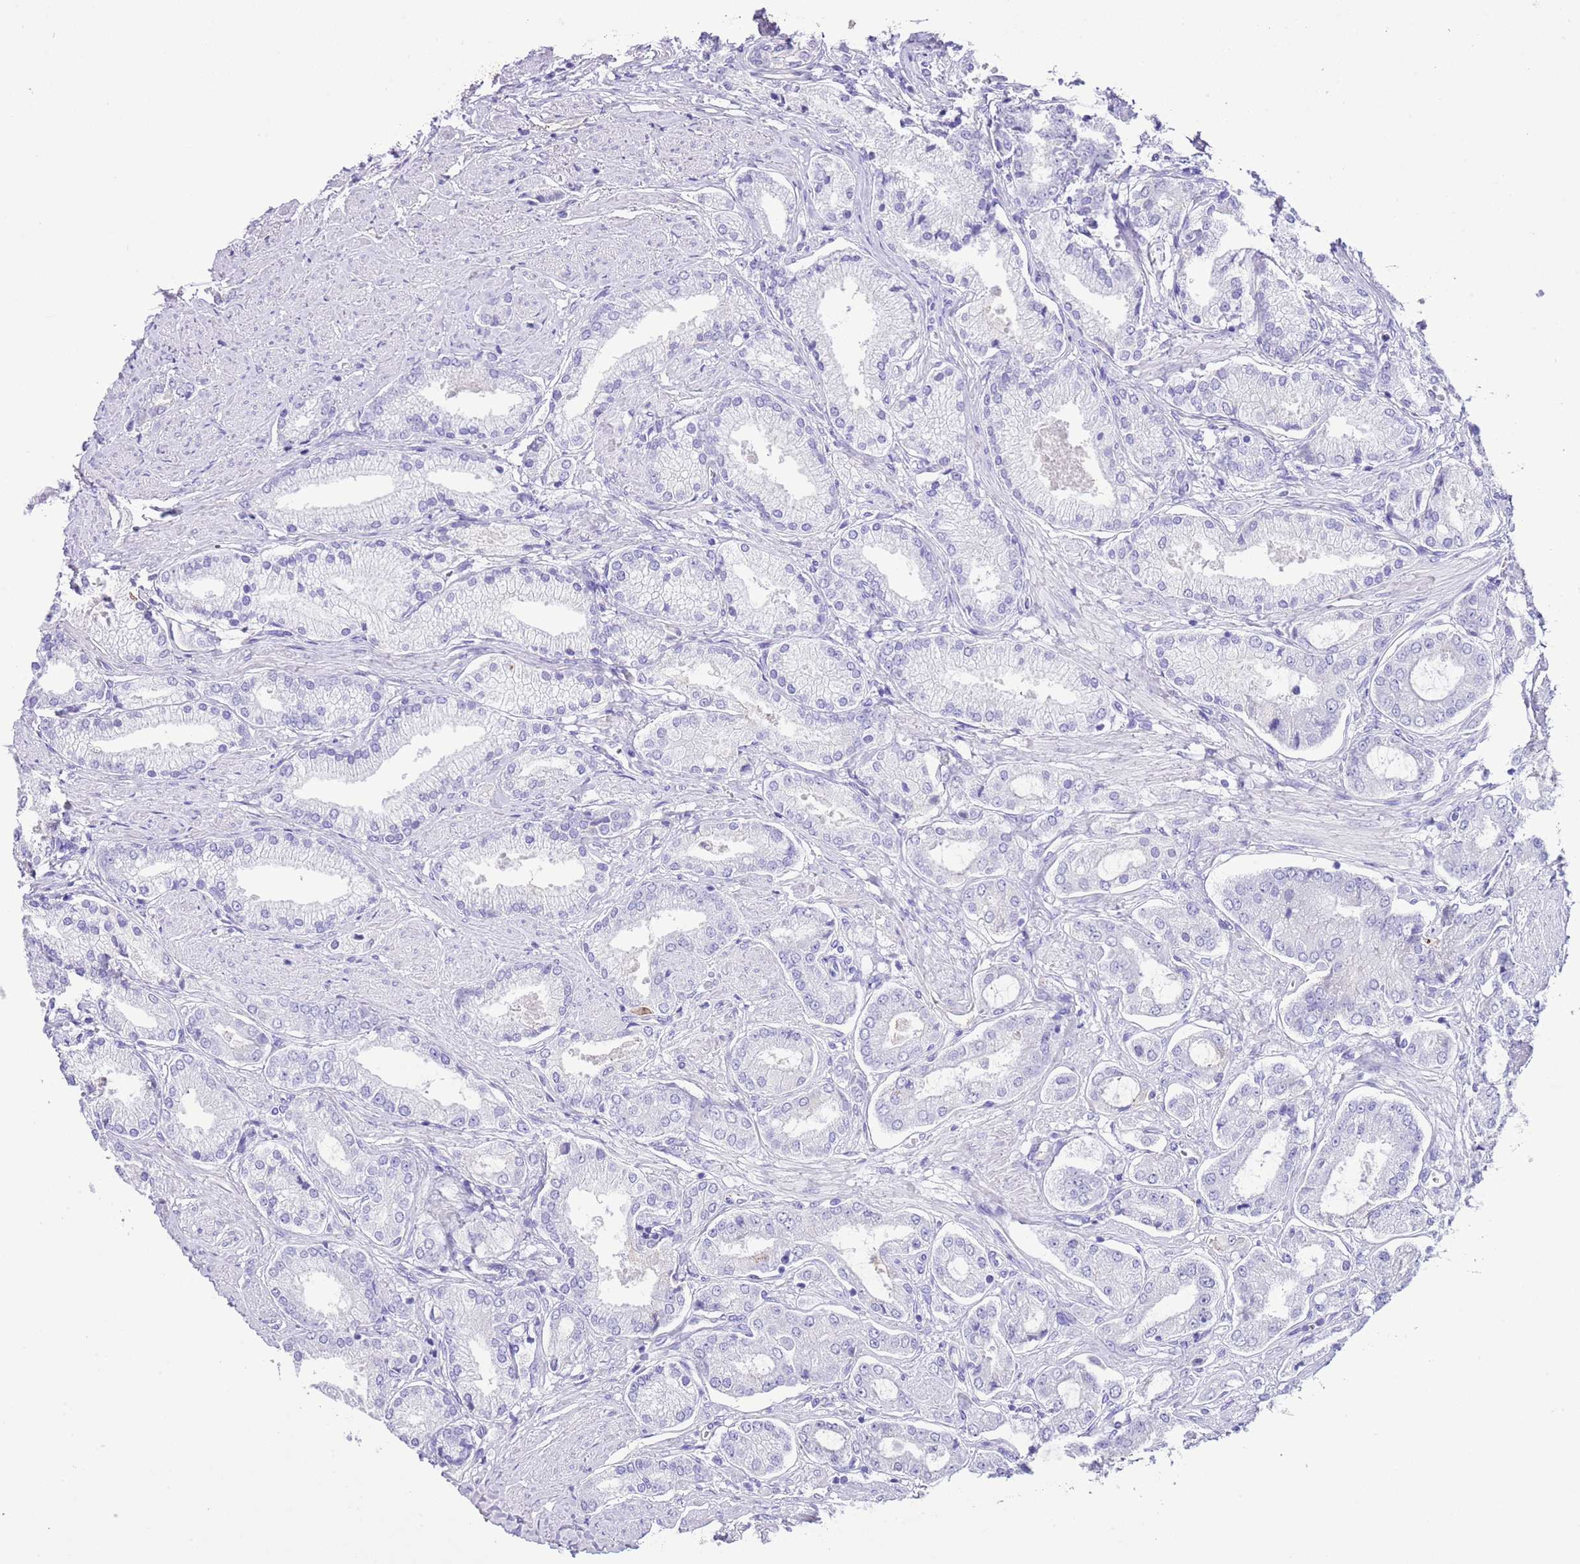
{"staining": {"intensity": "negative", "quantity": "none", "location": "none"}, "tissue": "prostate cancer", "cell_type": "Tumor cells", "image_type": "cancer", "snomed": [{"axis": "morphology", "description": "Adenocarcinoma, High grade"}, {"axis": "topography", "description": "Prostate and seminal vesicle, NOS"}], "caption": "Prostate cancer was stained to show a protein in brown. There is no significant positivity in tumor cells. (DAB (3,3'-diaminobenzidine) IHC, high magnification).", "gene": "IGF1", "patient": {"sex": "male", "age": 64}}